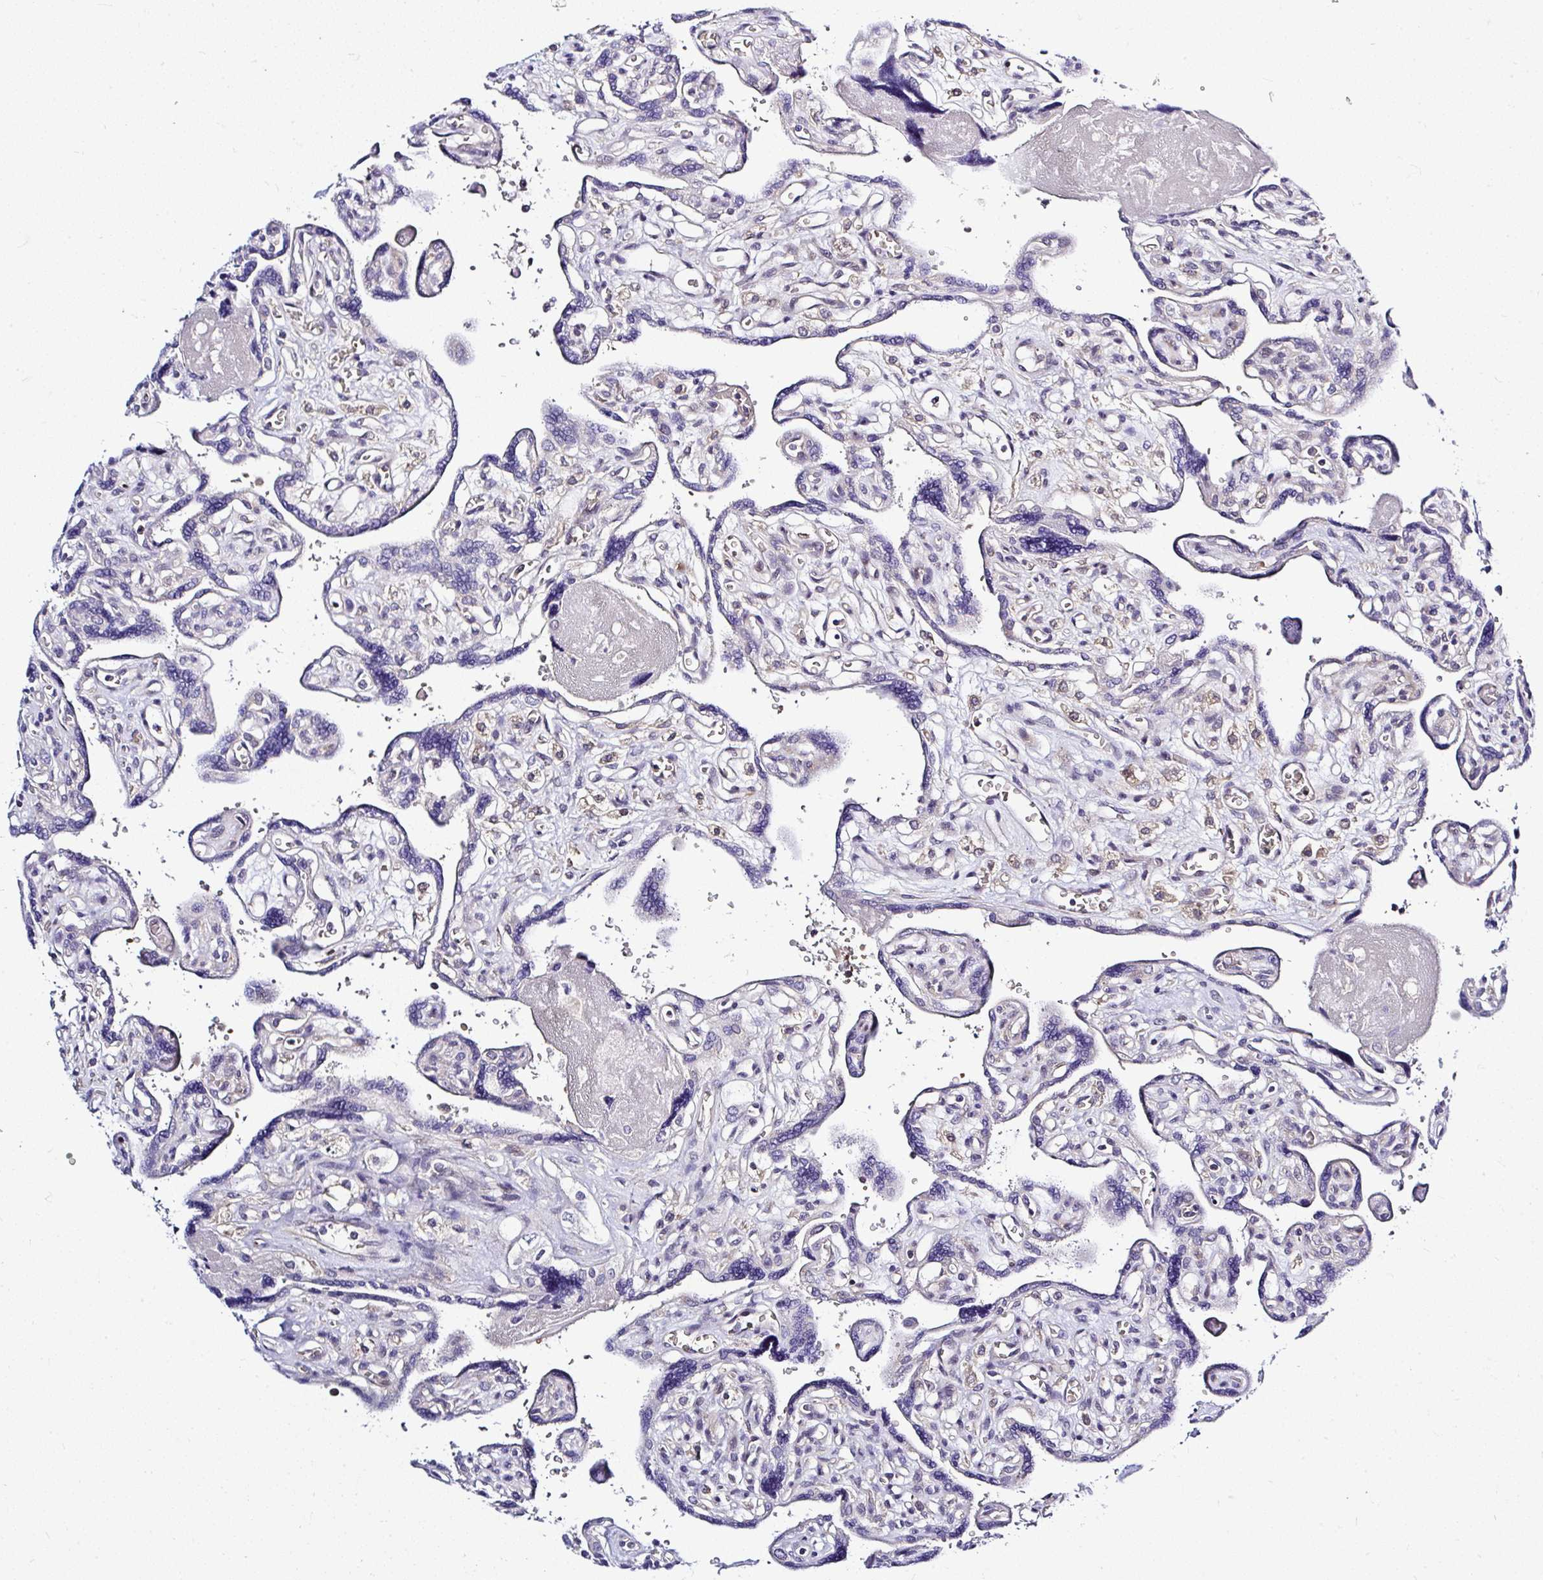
{"staining": {"intensity": "negative", "quantity": "none", "location": "none"}, "tissue": "placenta", "cell_type": "Trophoblastic cells", "image_type": "normal", "snomed": [{"axis": "morphology", "description": "Normal tissue, NOS"}, {"axis": "topography", "description": "Placenta"}], "caption": "An immunohistochemistry (IHC) micrograph of normal placenta is shown. There is no staining in trophoblastic cells of placenta.", "gene": "DEPDC5", "patient": {"sex": "female", "age": 39}}